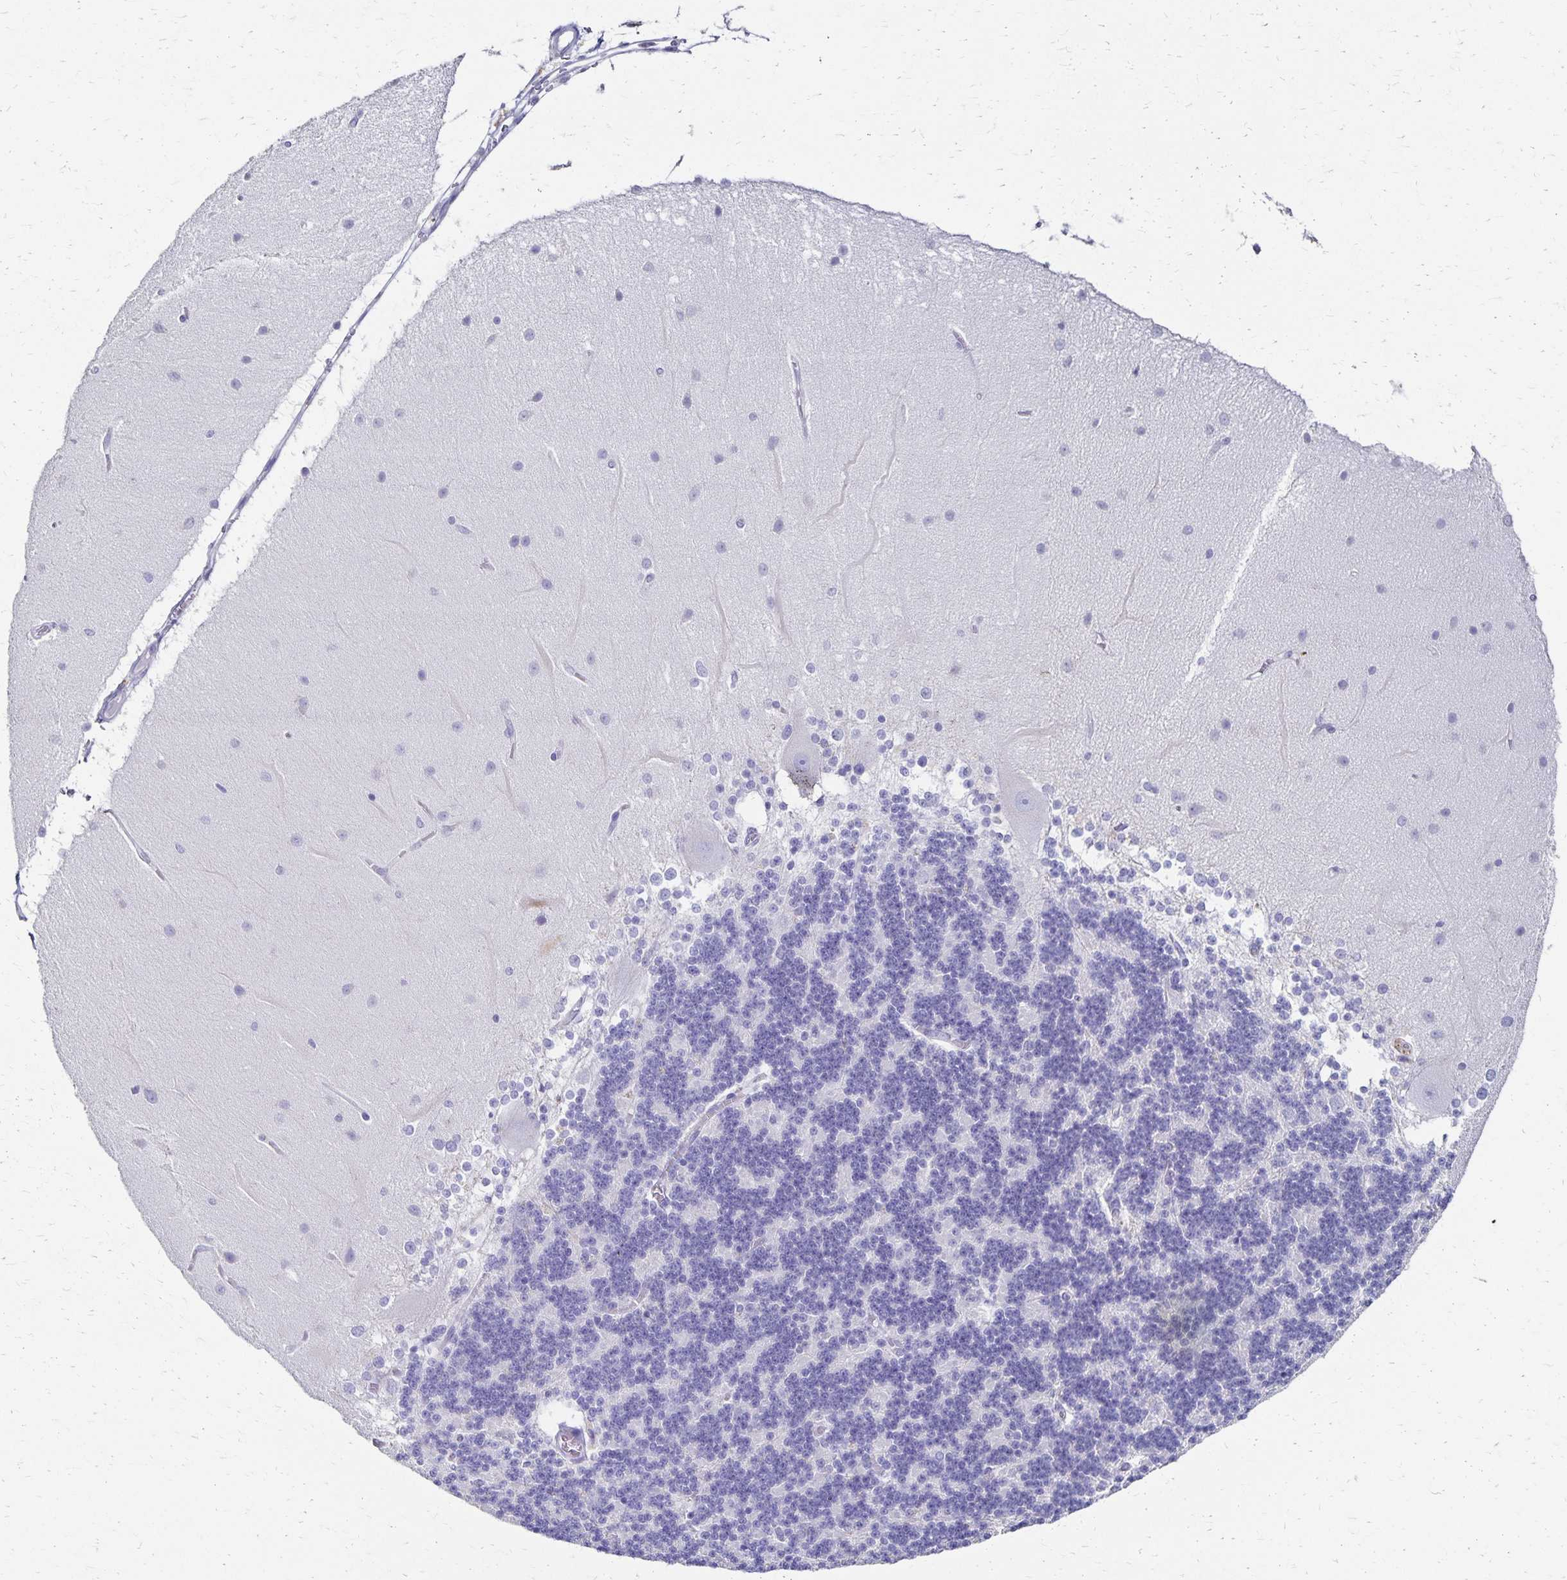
{"staining": {"intensity": "negative", "quantity": "none", "location": "none"}, "tissue": "cerebellum", "cell_type": "Cells in granular layer", "image_type": "normal", "snomed": [{"axis": "morphology", "description": "Normal tissue, NOS"}, {"axis": "topography", "description": "Cerebellum"}], "caption": "Human cerebellum stained for a protein using immunohistochemistry displays no positivity in cells in granular layer.", "gene": "DYNLT4", "patient": {"sex": "female", "age": 54}}